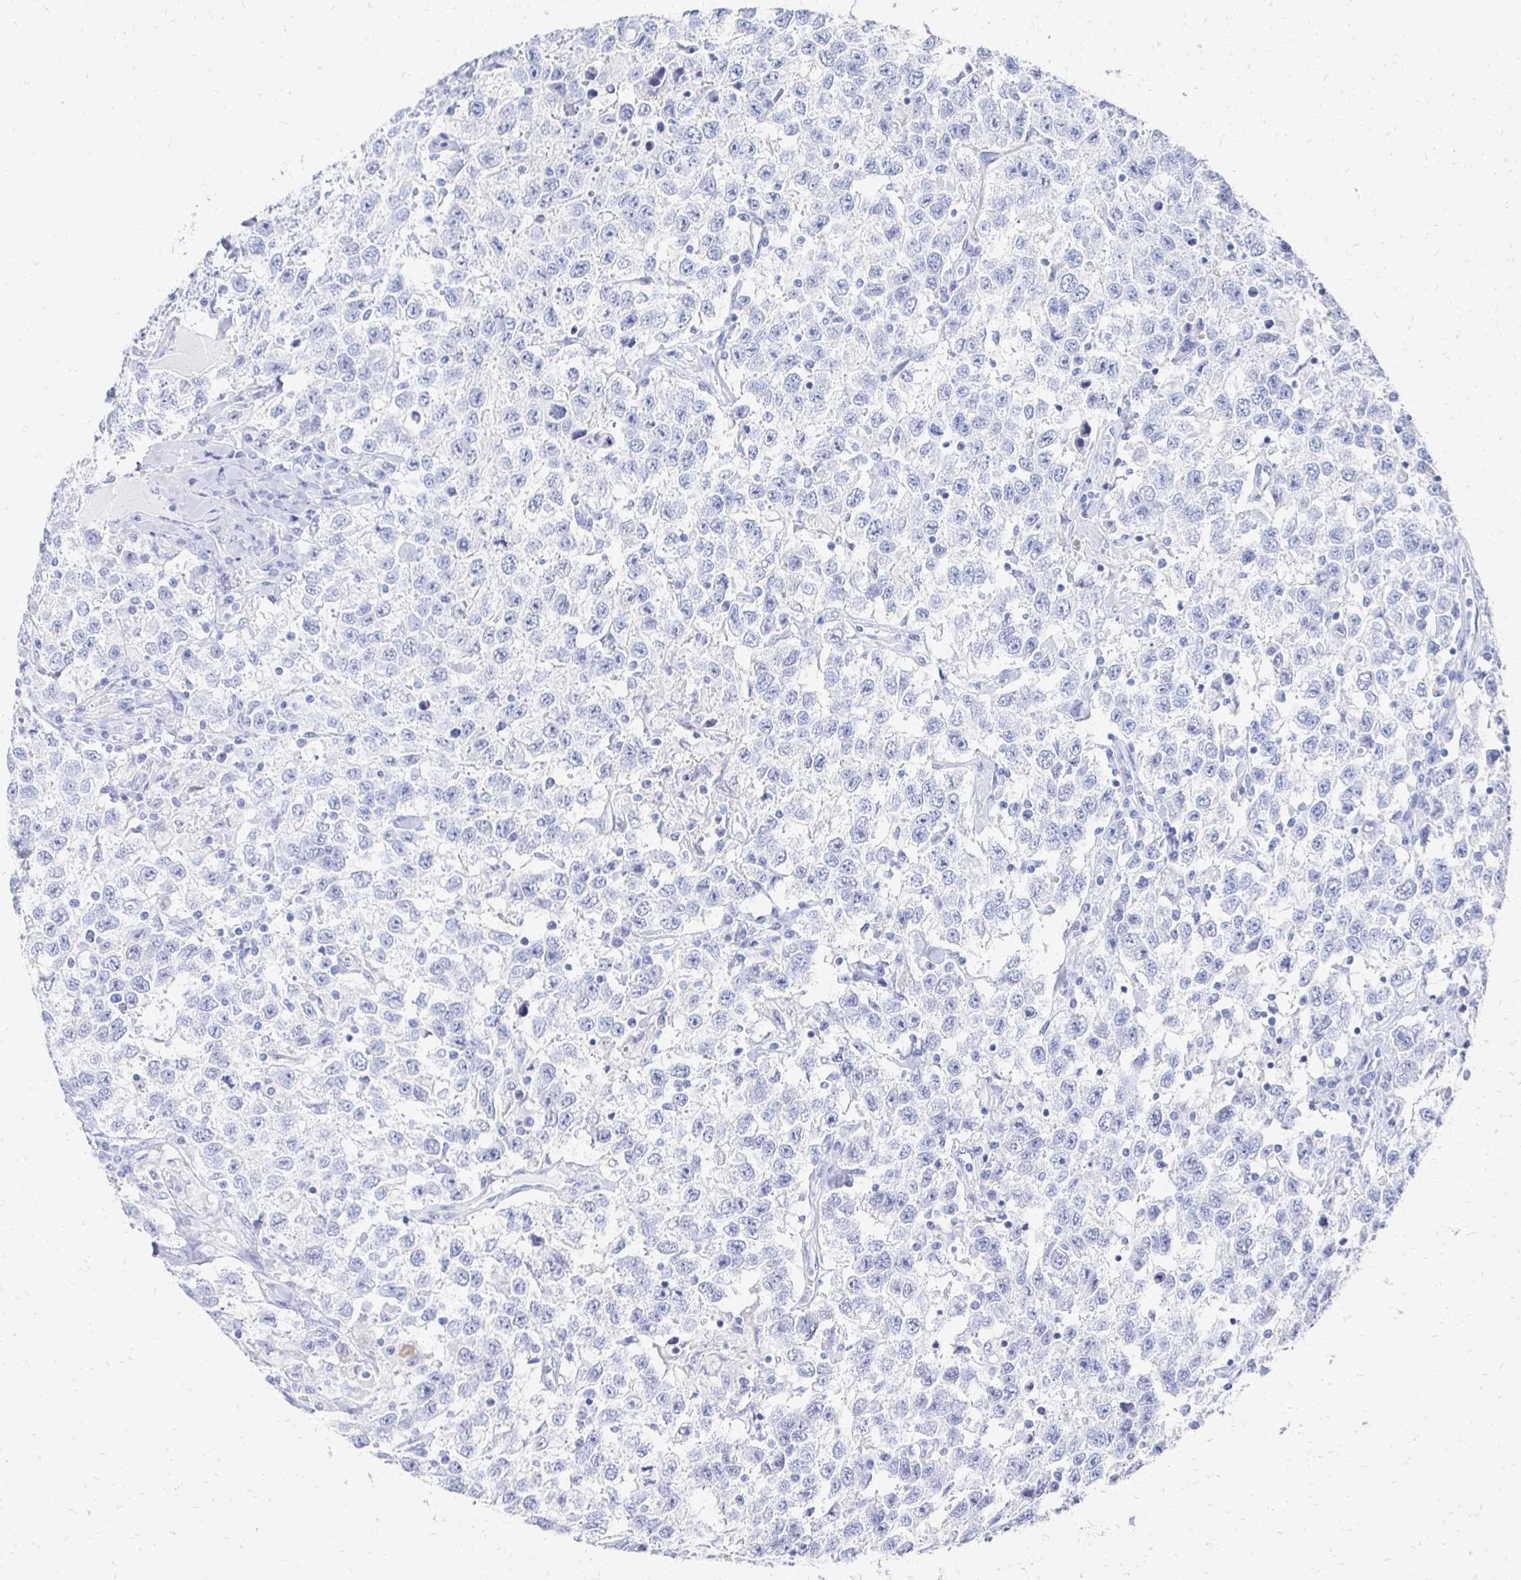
{"staining": {"intensity": "negative", "quantity": "none", "location": "none"}, "tissue": "testis cancer", "cell_type": "Tumor cells", "image_type": "cancer", "snomed": [{"axis": "morphology", "description": "Seminoma, NOS"}, {"axis": "topography", "description": "Testis"}], "caption": "The micrograph displays no significant expression in tumor cells of testis seminoma. The staining was performed using DAB to visualize the protein expression in brown, while the nuclei were stained in blue with hematoxylin (Magnification: 20x).", "gene": "CST6", "patient": {"sex": "male", "age": 41}}